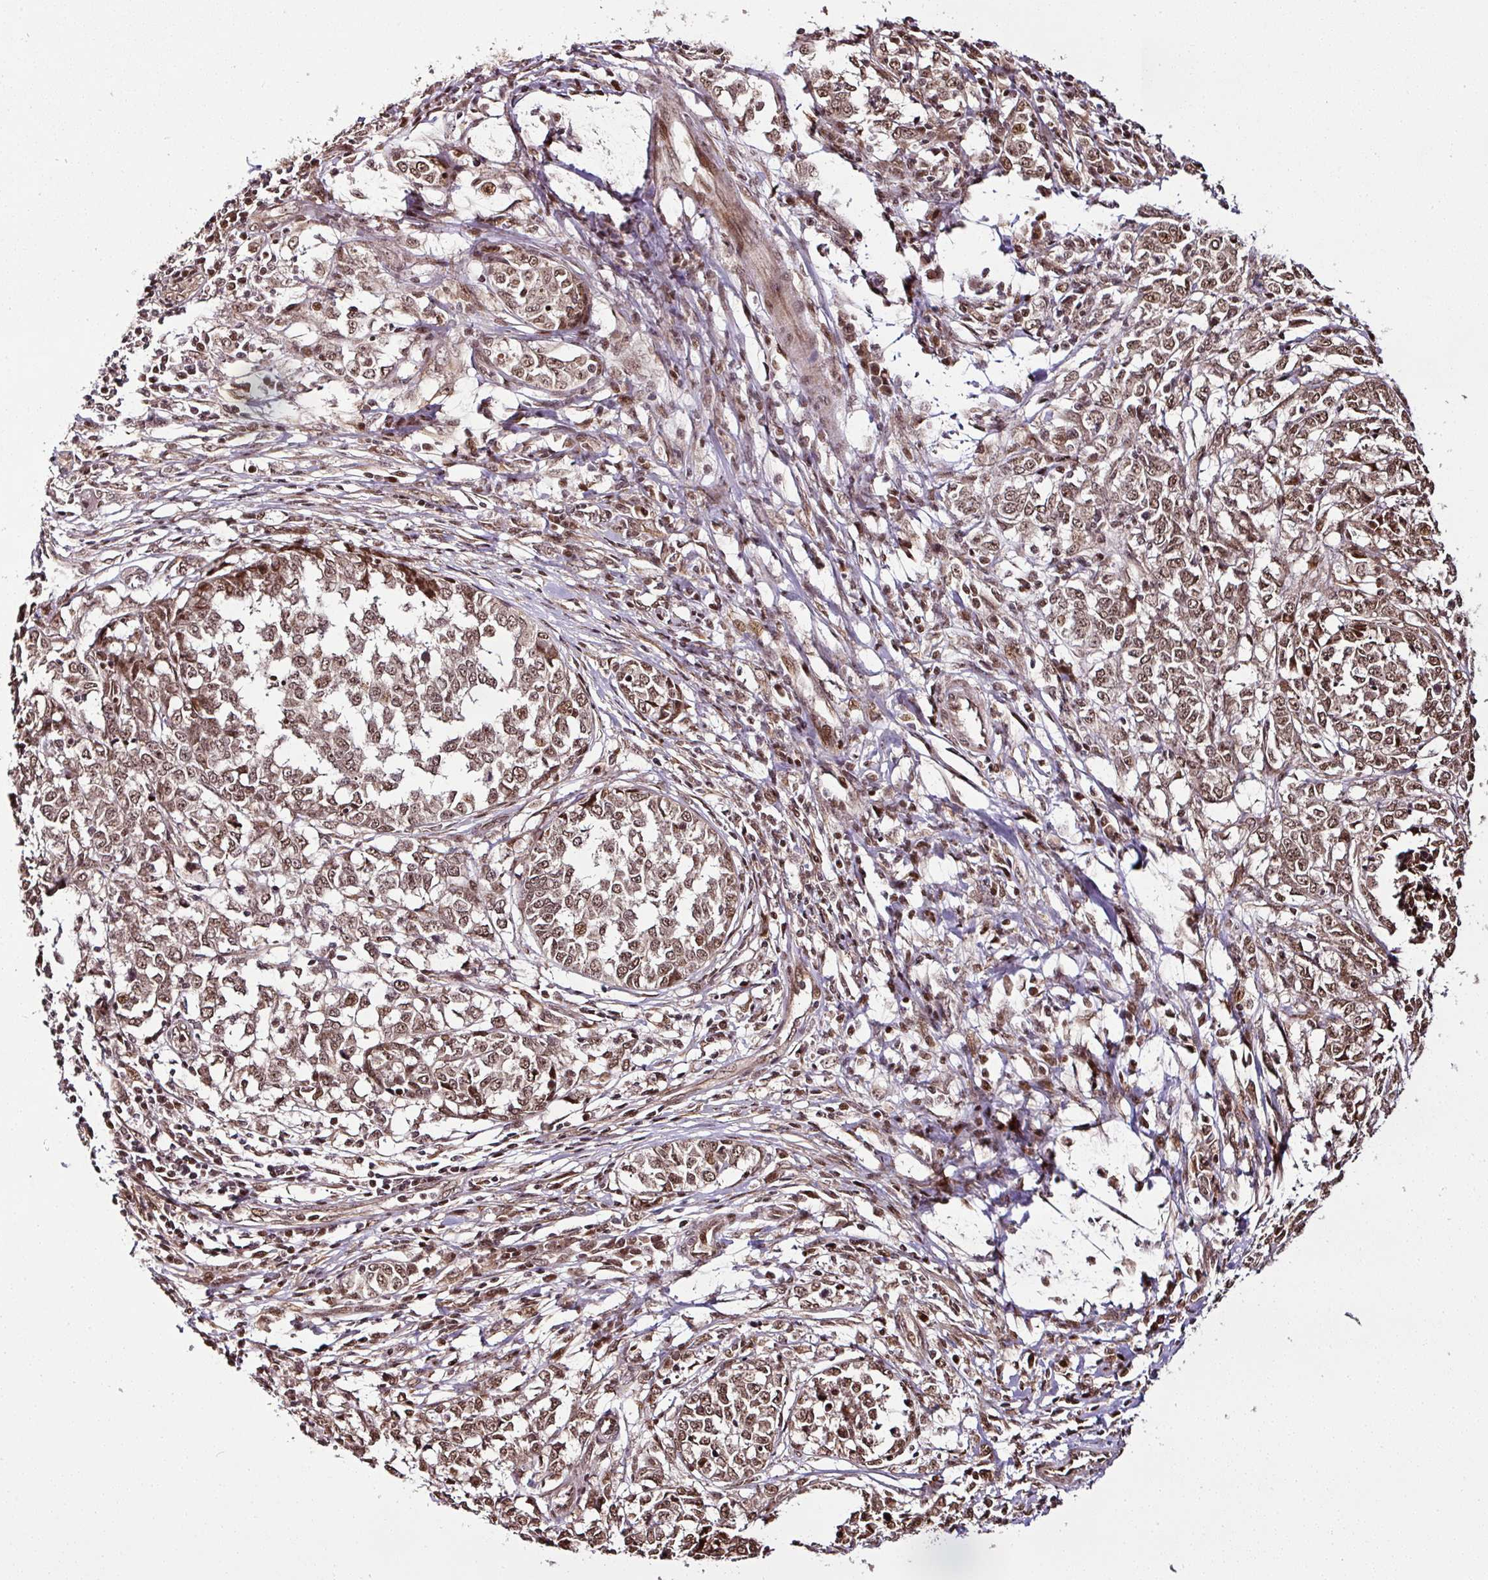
{"staining": {"intensity": "moderate", "quantity": ">75%", "location": "nuclear"}, "tissue": "melanoma", "cell_type": "Tumor cells", "image_type": "cancer", "snomed": [{"axis": "morphology", "description": "Malignant melanoma, NOS"}, {"axis": "topography", "description": "Skin"}], "caption": "Malignant melanoma was stained to show a protein in brown. There is medium levels of moderate nuclear expression in about >75% of tumor cells.", "gene": "COPRS", "patient": {"sex": "female", "age": 72}}